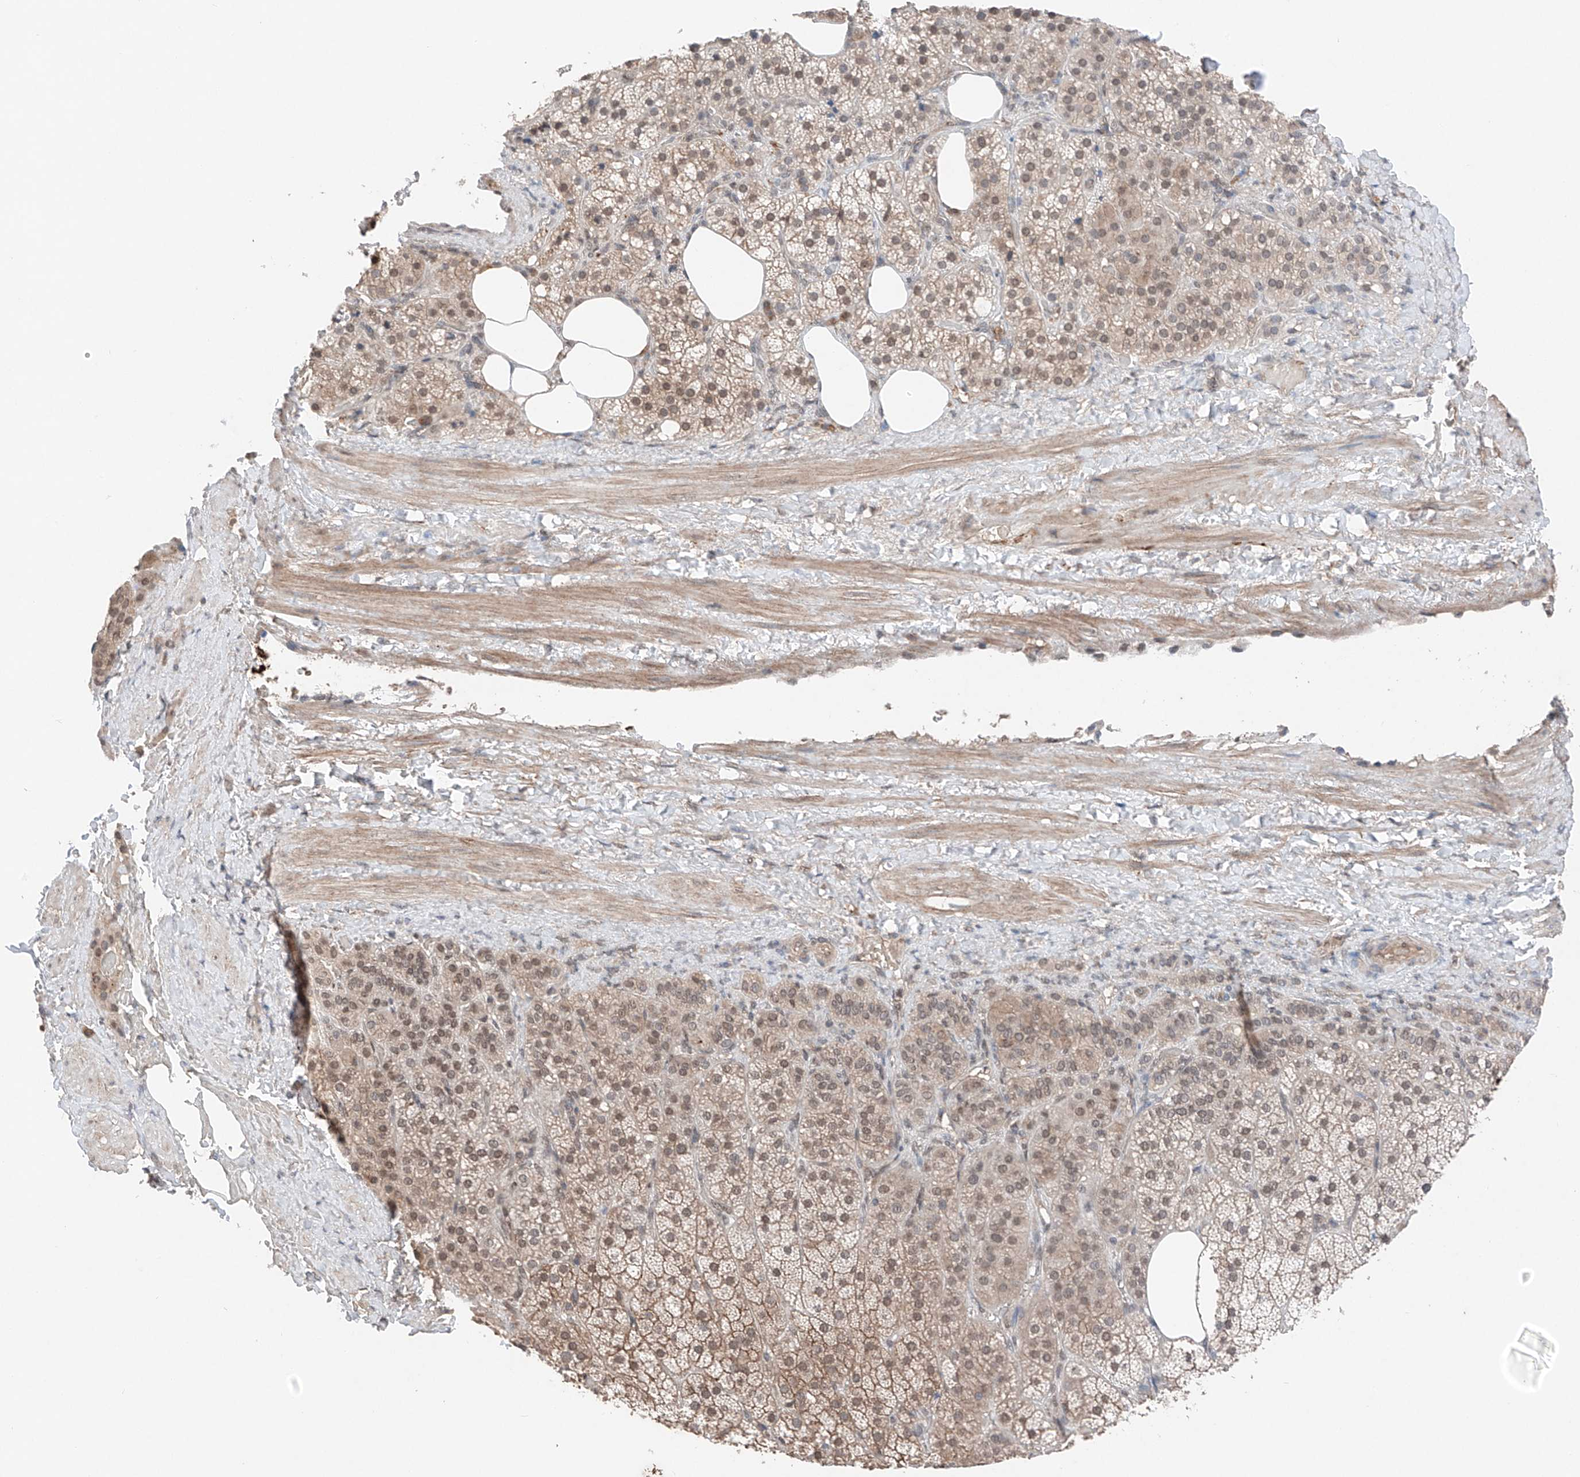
{"staining": {"intensity": "moderate", "quantity": "25%-75%", "location": "cytoplasmic/membranous,nuclear"}, "tissue": "adrenal gland", "cell_type": "Glandular cells", "image_type": "normal", "snomed": [{"axis": "morphology", "description": "Normal tissue, NOS"}, {"axis": "topography", "description": "Adrenal gland"}], "caption": "A brown stain highlights moderate cytoplasmic/membranous,nuclear positivity of a protein in glandular cells of benign human adrenal gland.", "gene": "TBX4", "patient": {"sex": "female", "age": 59}}